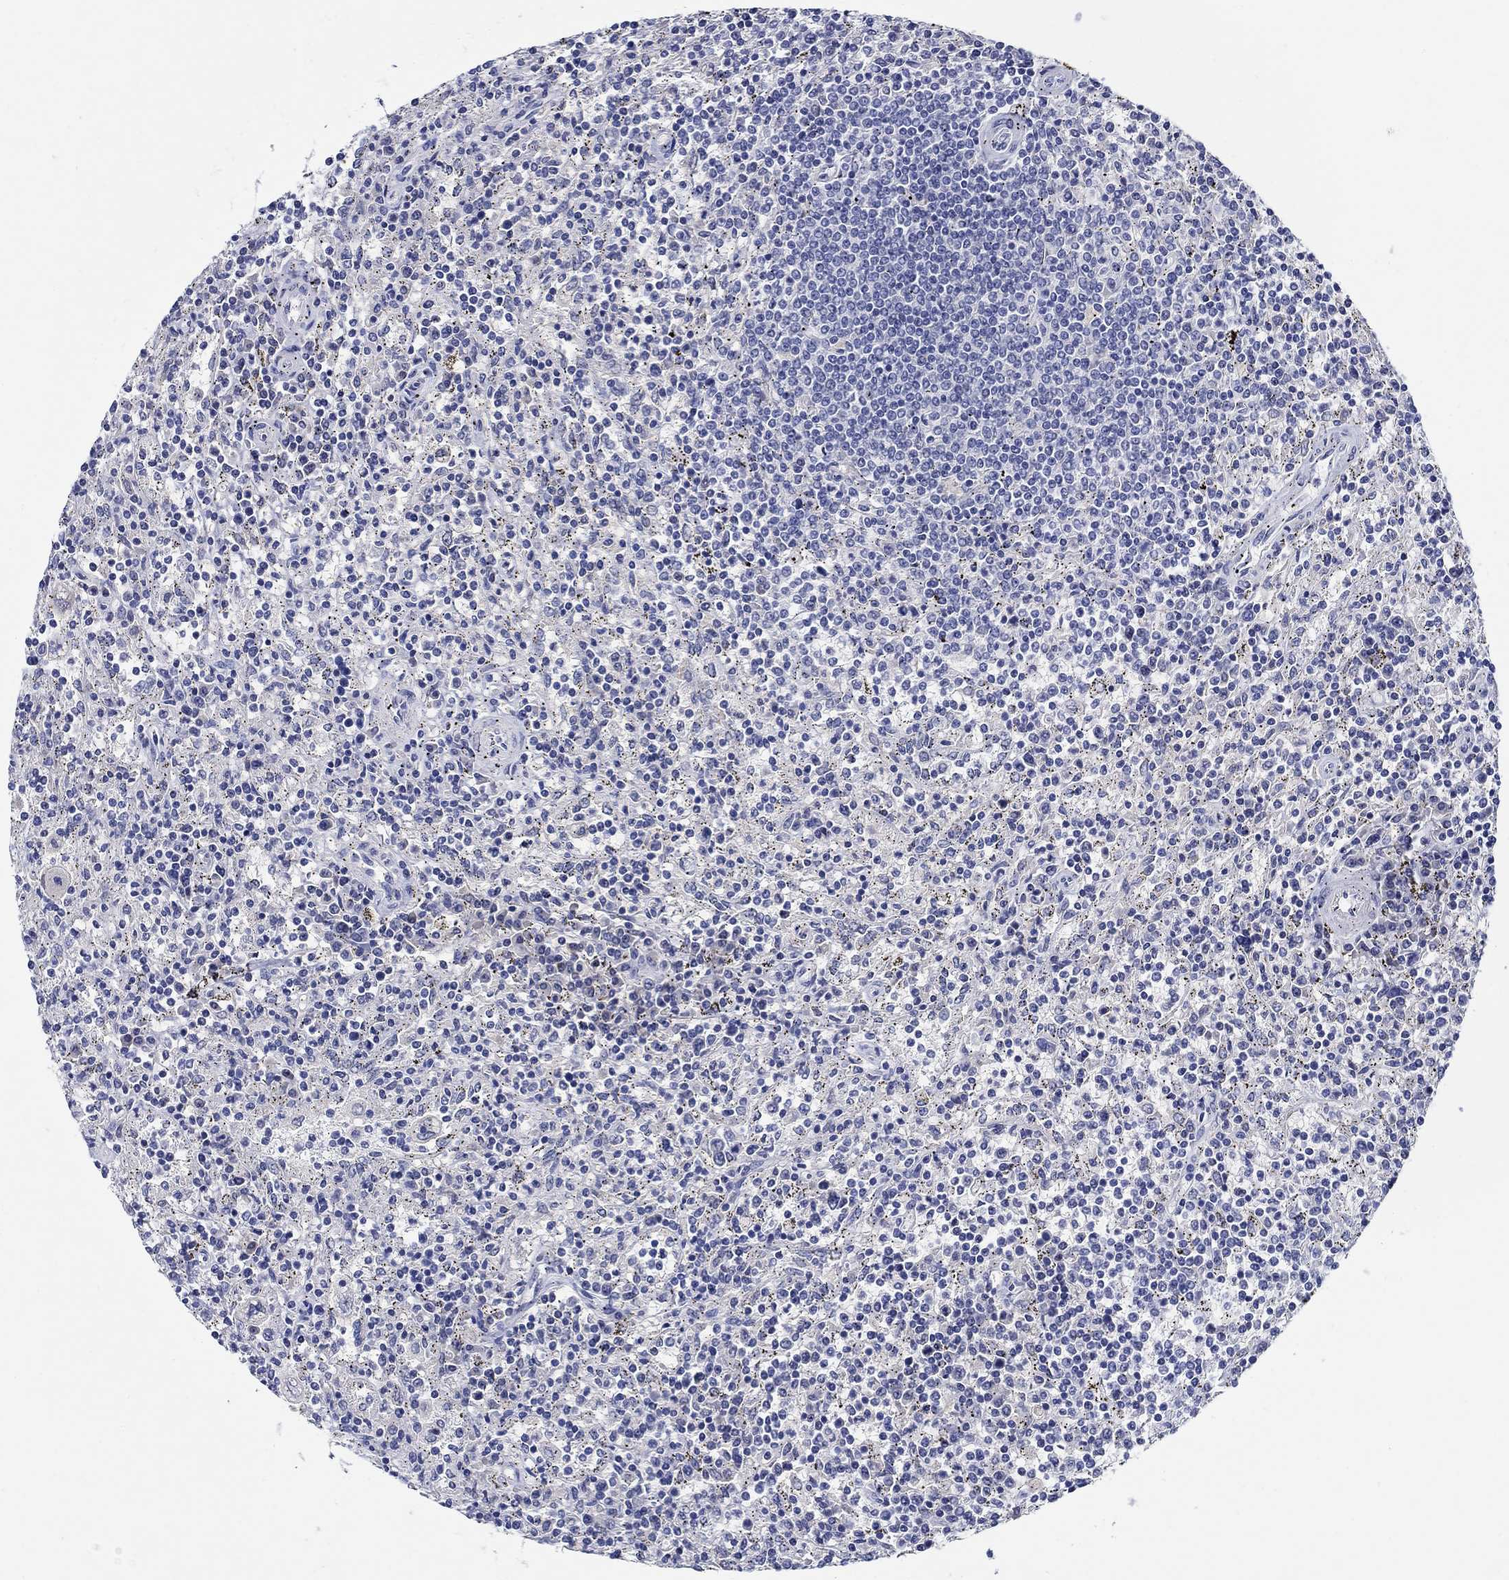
{"staining": {"intensity": "negative", "quantity": "none", "location": "none"}, "tissue": "lymphoma", "cell_type": "Tumor cells", "image_type": "cancer", "snomed": [{"axis": "morphology", "description": "Malignant lymphoma, non-Hodgkin's type, Low grade"}, {"axis": "topography", "description": "Spleen"}], "caption": "This histopathology image is of low-grade malignant lymphoma, non-Hodgkin's type stained with immunohistochemistry to label a protein in brown with the nuclei are counter-stained blue. There is no staining in tumor cells.", "gene": "MC2R", "patient": {"sex": "male", "age": 62}}